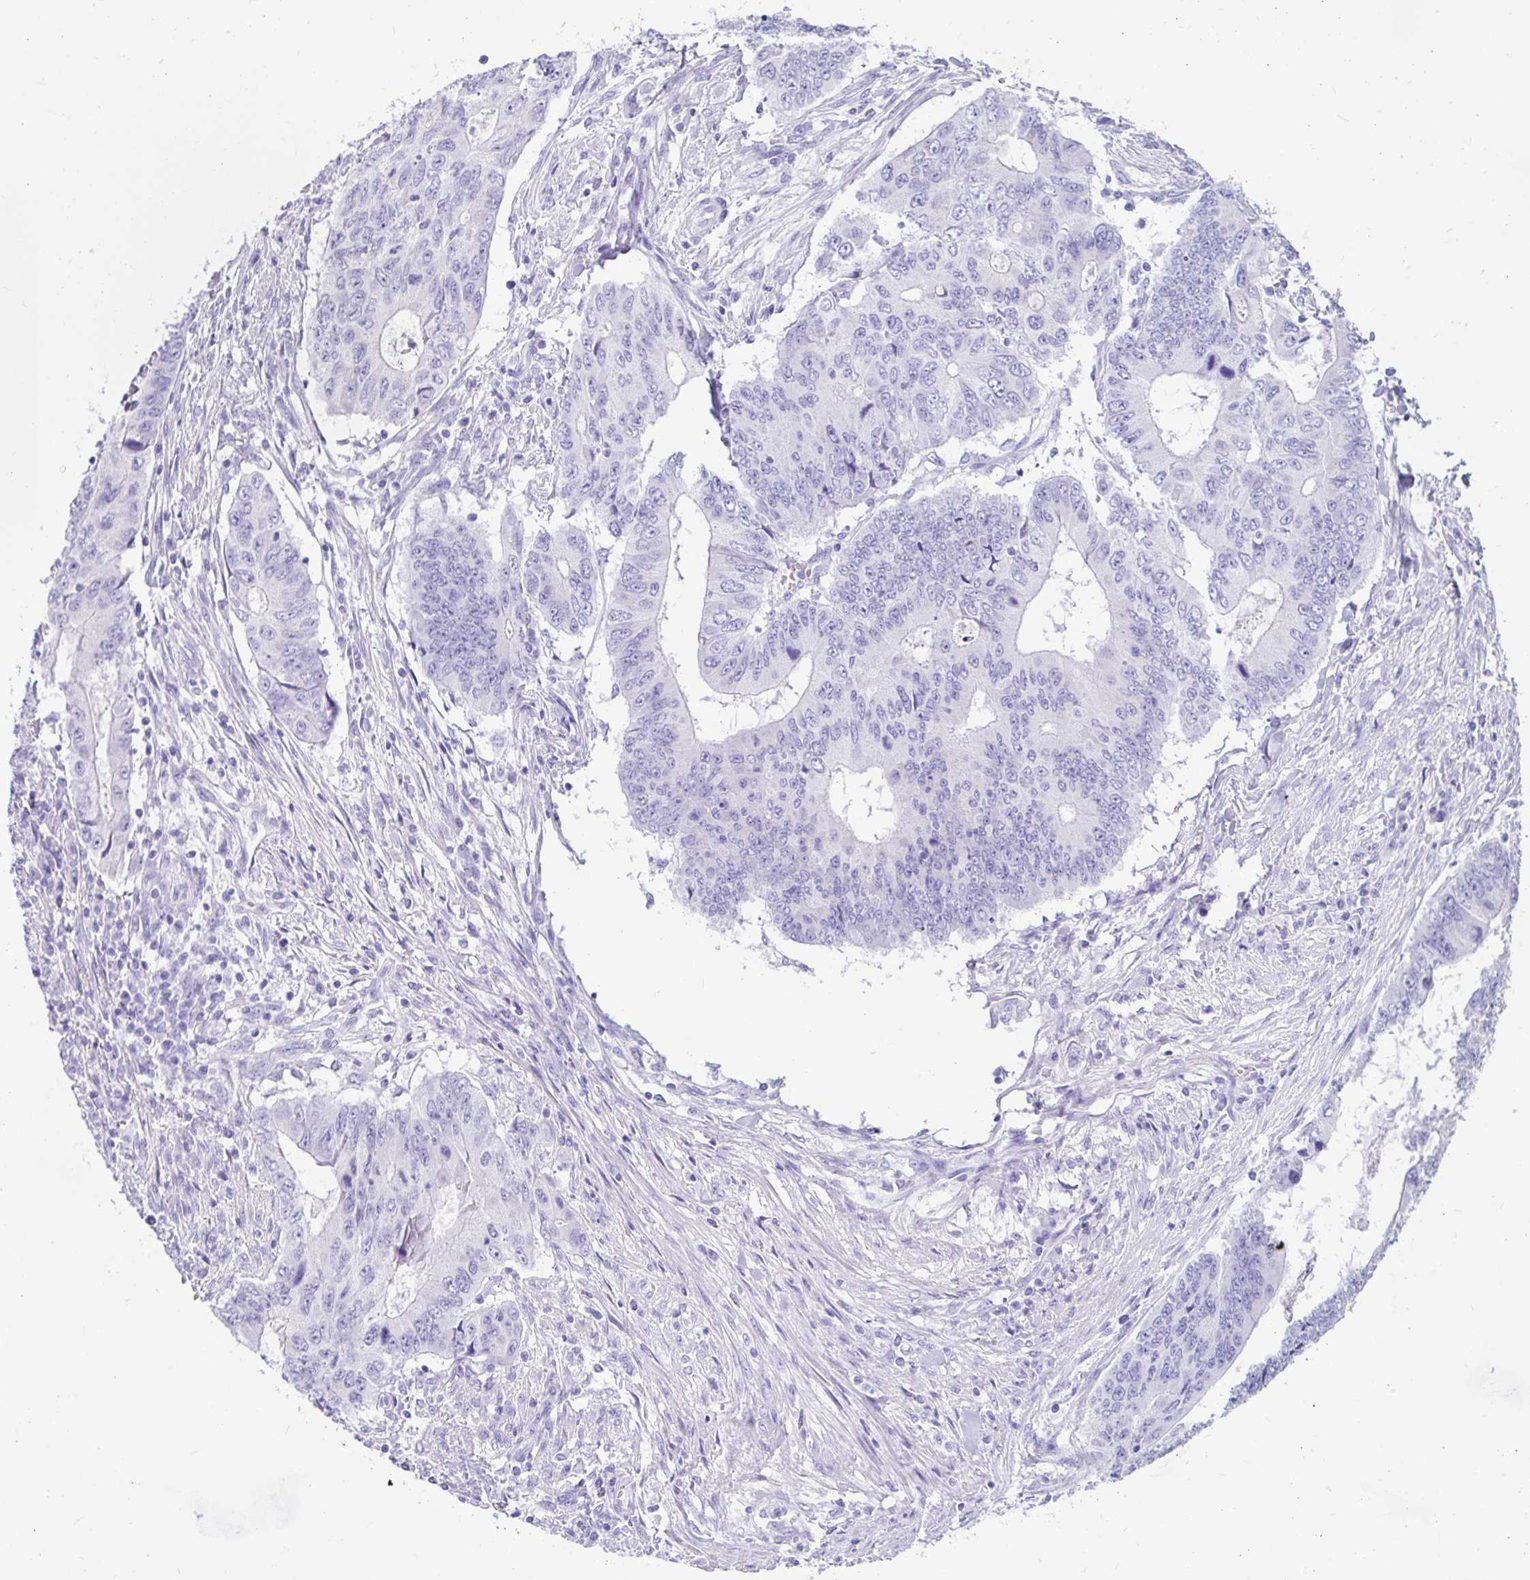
{"staining": {"intensity": "negative", "quantity": "none", "location": "none"}, "tissue": "colorectal cancer", "cell_type": "Tumor cells", "image_type": "cancer", "snomed": [{"axis": "morphology", "description": "Adenocarcinoma, NOS"}, {"axis": "topography", "description": "Colon"}], "caption": "High power microscopy histopathology image of an immunohistochemistry (IHC) micrograph of adenocarcinoma (colorectal), revealing no significant expression in tumor cells.", "gene": "ZPBP2", "patient": {"sex": "male", "age": 53}}